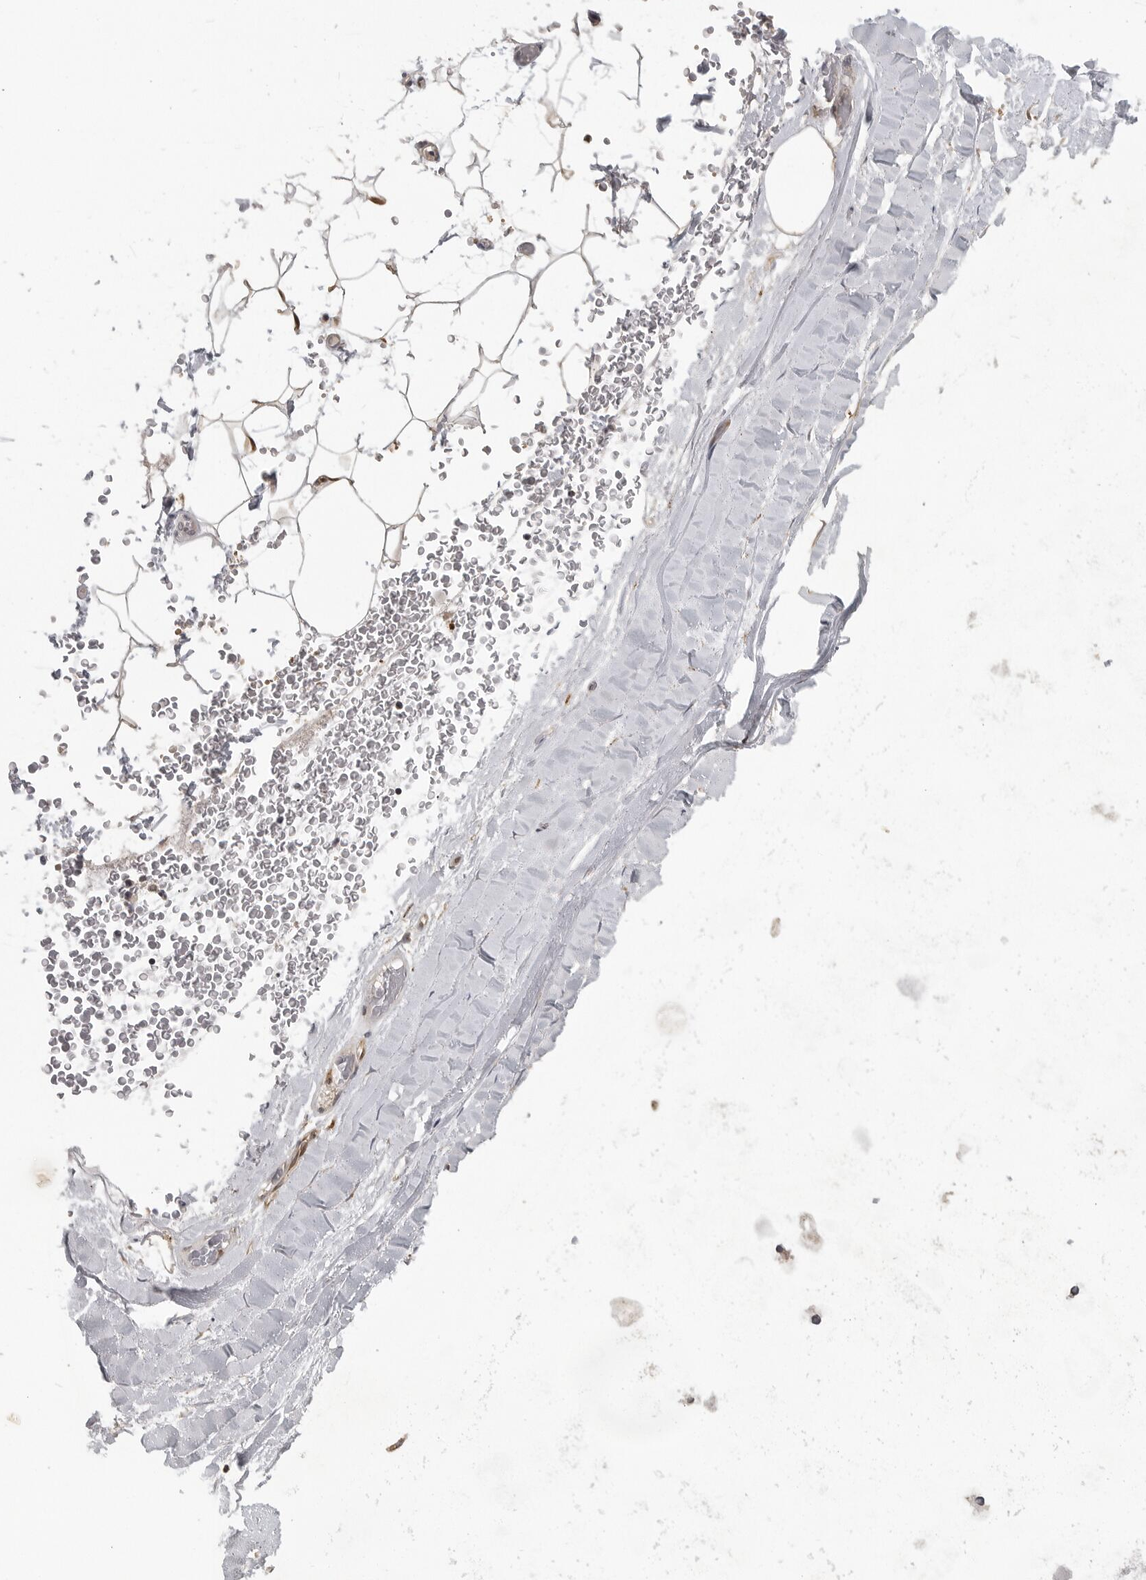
{"staining": {"intensity": "moderate", "quantity": ">75%", "location": "cytoplasmic/membranous,nuclear"}, "tissue": "adipose tissue", "cell_type": "Adipocytes", "image_type": "normal", "snomed": [{"axis": "morphology", "description": "Normal tissue, NOS"}, {"axis": "topography", "description": "Bronchus"}], "caption": "This photomicrograph displays immunohistochemistry (IHC) staining of unremarkable human adipose tissue, with medium moderate cytoplasmic/membranous,nuclear staining in approximately >75% of adipocytes.", "gene": "CEP295NL", "patient": {"sex": "male", "age": 66}}